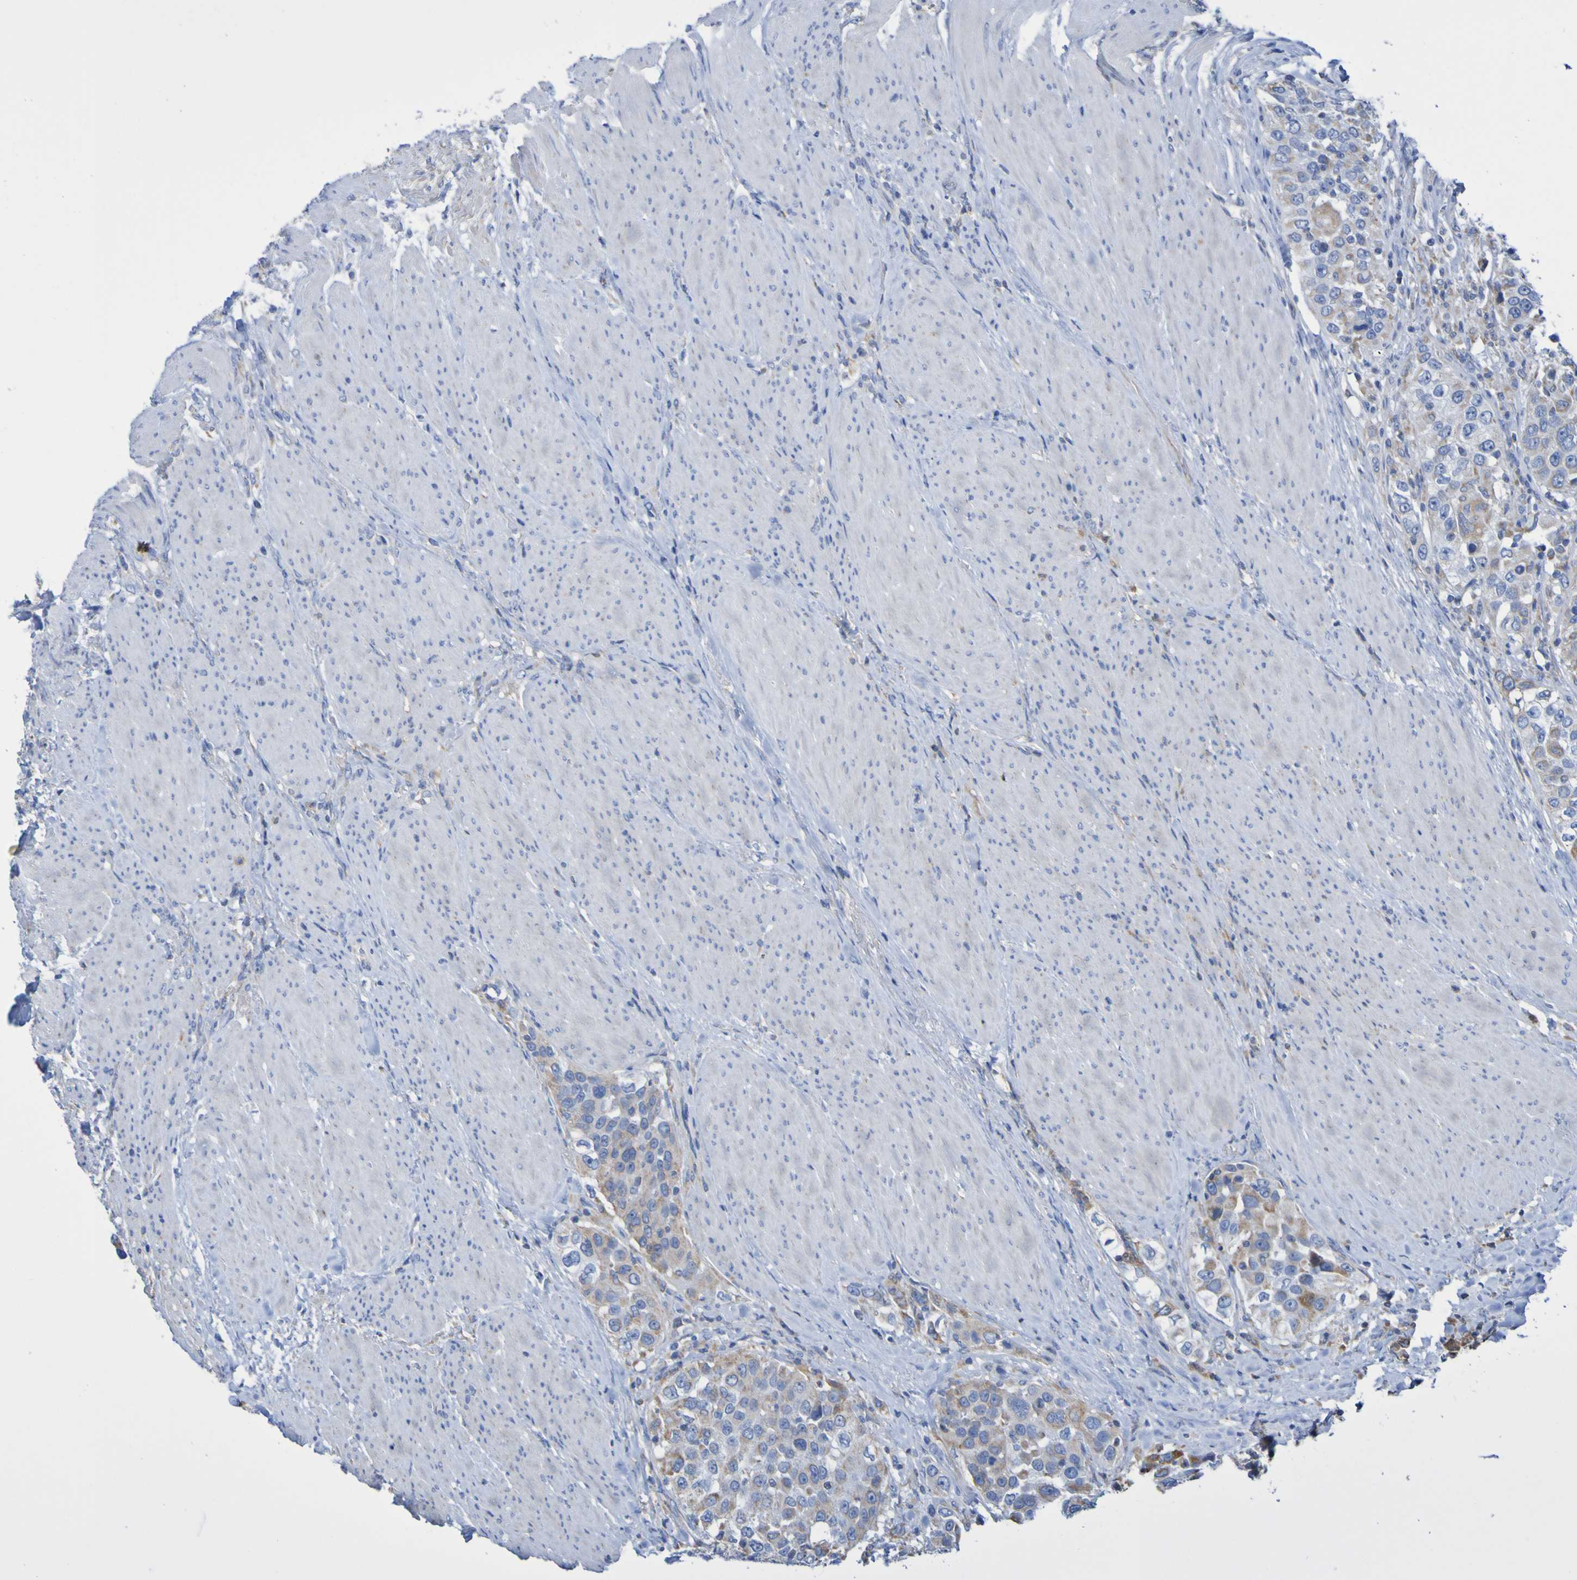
{"staining": {"intensity": "weak", "quantity": ">75%", "location": "cytoplasmic/membranous"}, "tissue": "urothelial cancer", "cell_type": "Tumor cells", "image_type": "cancer", "snomed": [{"axis": "morphology", "description": "Urothelial carcinoma, High grade"}, {"axis": "topography", "description": "Urinary bladder"}], "caption": "A micrograph of urothelial carcinoma (high-grade) stained for a protein reveals weak cytoplasmic/membranous brown staining in tumor cells.", "gene": "CNTN2", "patient": {"sex": "female", "age": 80}}